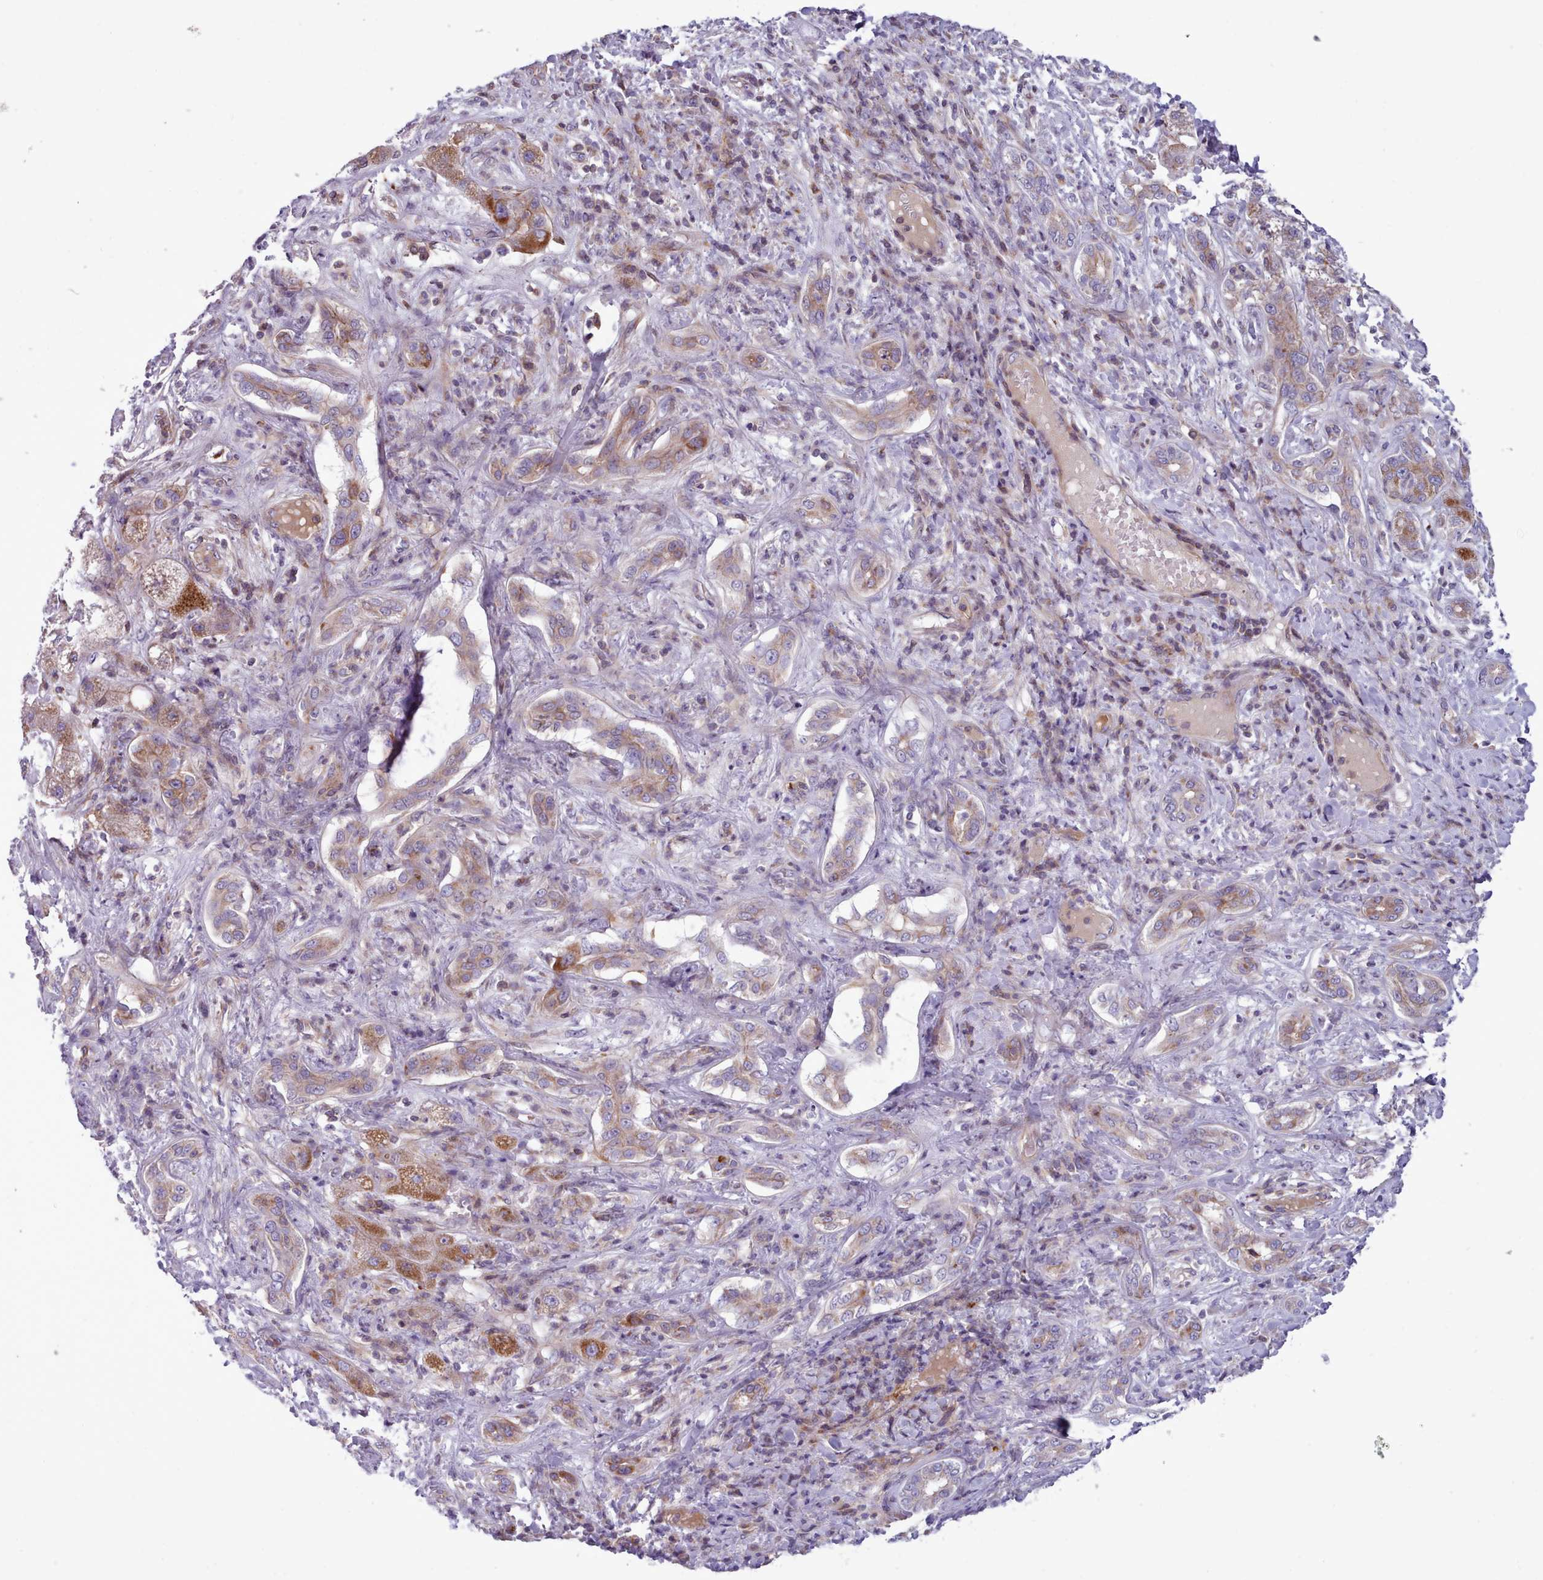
{"staining": {"intensity": "moderate", "quantity": "<25%", "location": "cytoplasmic/membranous"}, "tissue": "liver cancer", "cell_type": "Tumor cells", "image_type": "cancer", "snomed": [{"axis": "morphology", "description": "Carcinoma, Hepatocellular, NOS"}, {"axis": "topography", "description": "Liver"}], "caption": "A micrograph showing moderate cytoplasmic/membranous positivity in approximately <25% of tumor cells in hepatocellular carcinoma (liver), as visualized by brown immunohistochemical staining.", "gene": "TENT4B", "patient": {"sex": "male", "age": 65}}